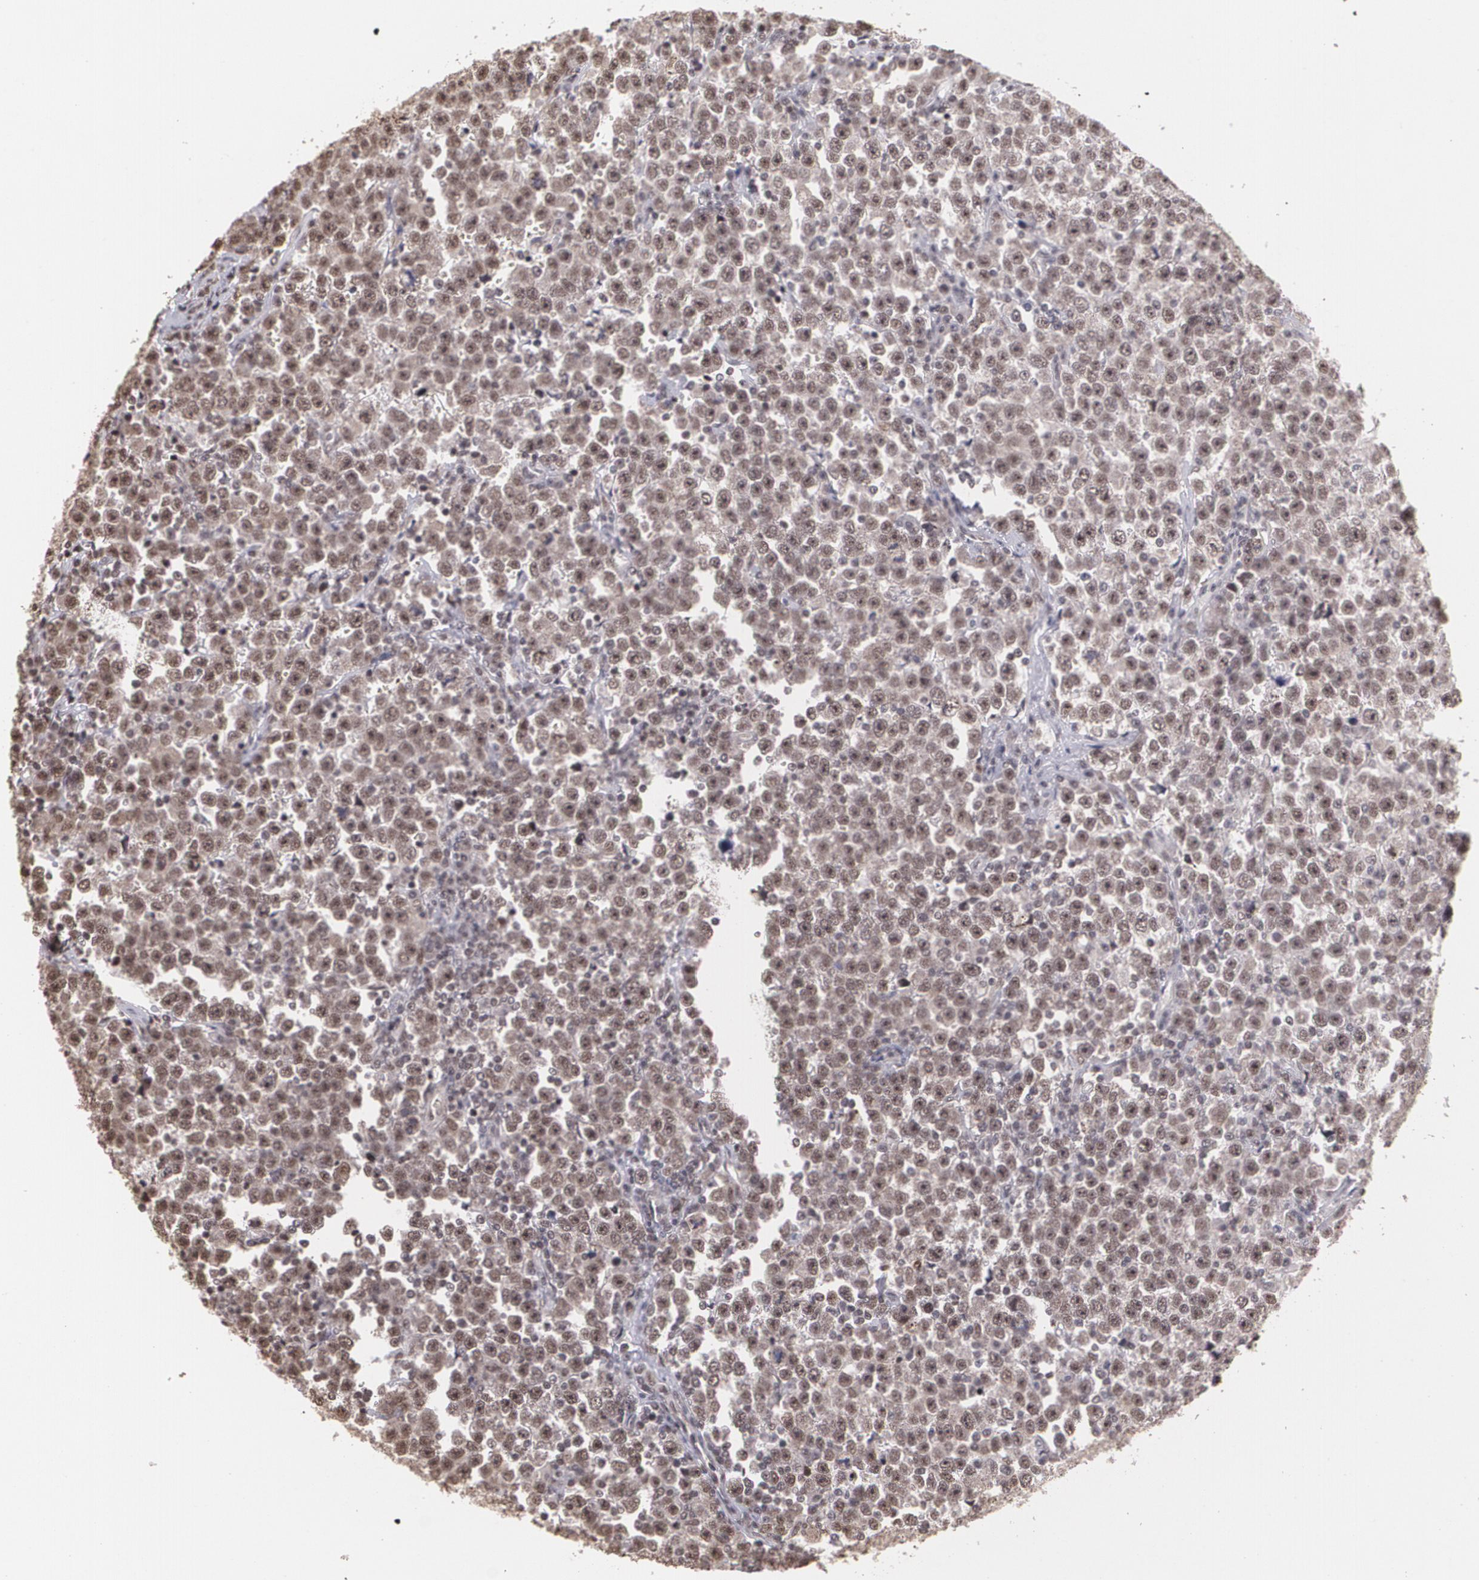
{"staining": {"intensity": "moderate", "quantity": ">75%", "location": "cytoplasmic/membranous,nuclear"}, "tissue": "testis cancer", "cell_type": "Tumor cells", "image_type": "cancer", "snomed": [{"axis": "morphology", "description": "Seminoma, NOS"}, {"axis": "topography", "description": "Testis"}], "caption": "This is an image of IHC staining of testis cancer, which shows moderate expression in the cytoplasmic/membranous and nuclear of tumor cells.", "gene": "C6orf15", "patient": {"sex": "male", "age": 43}}